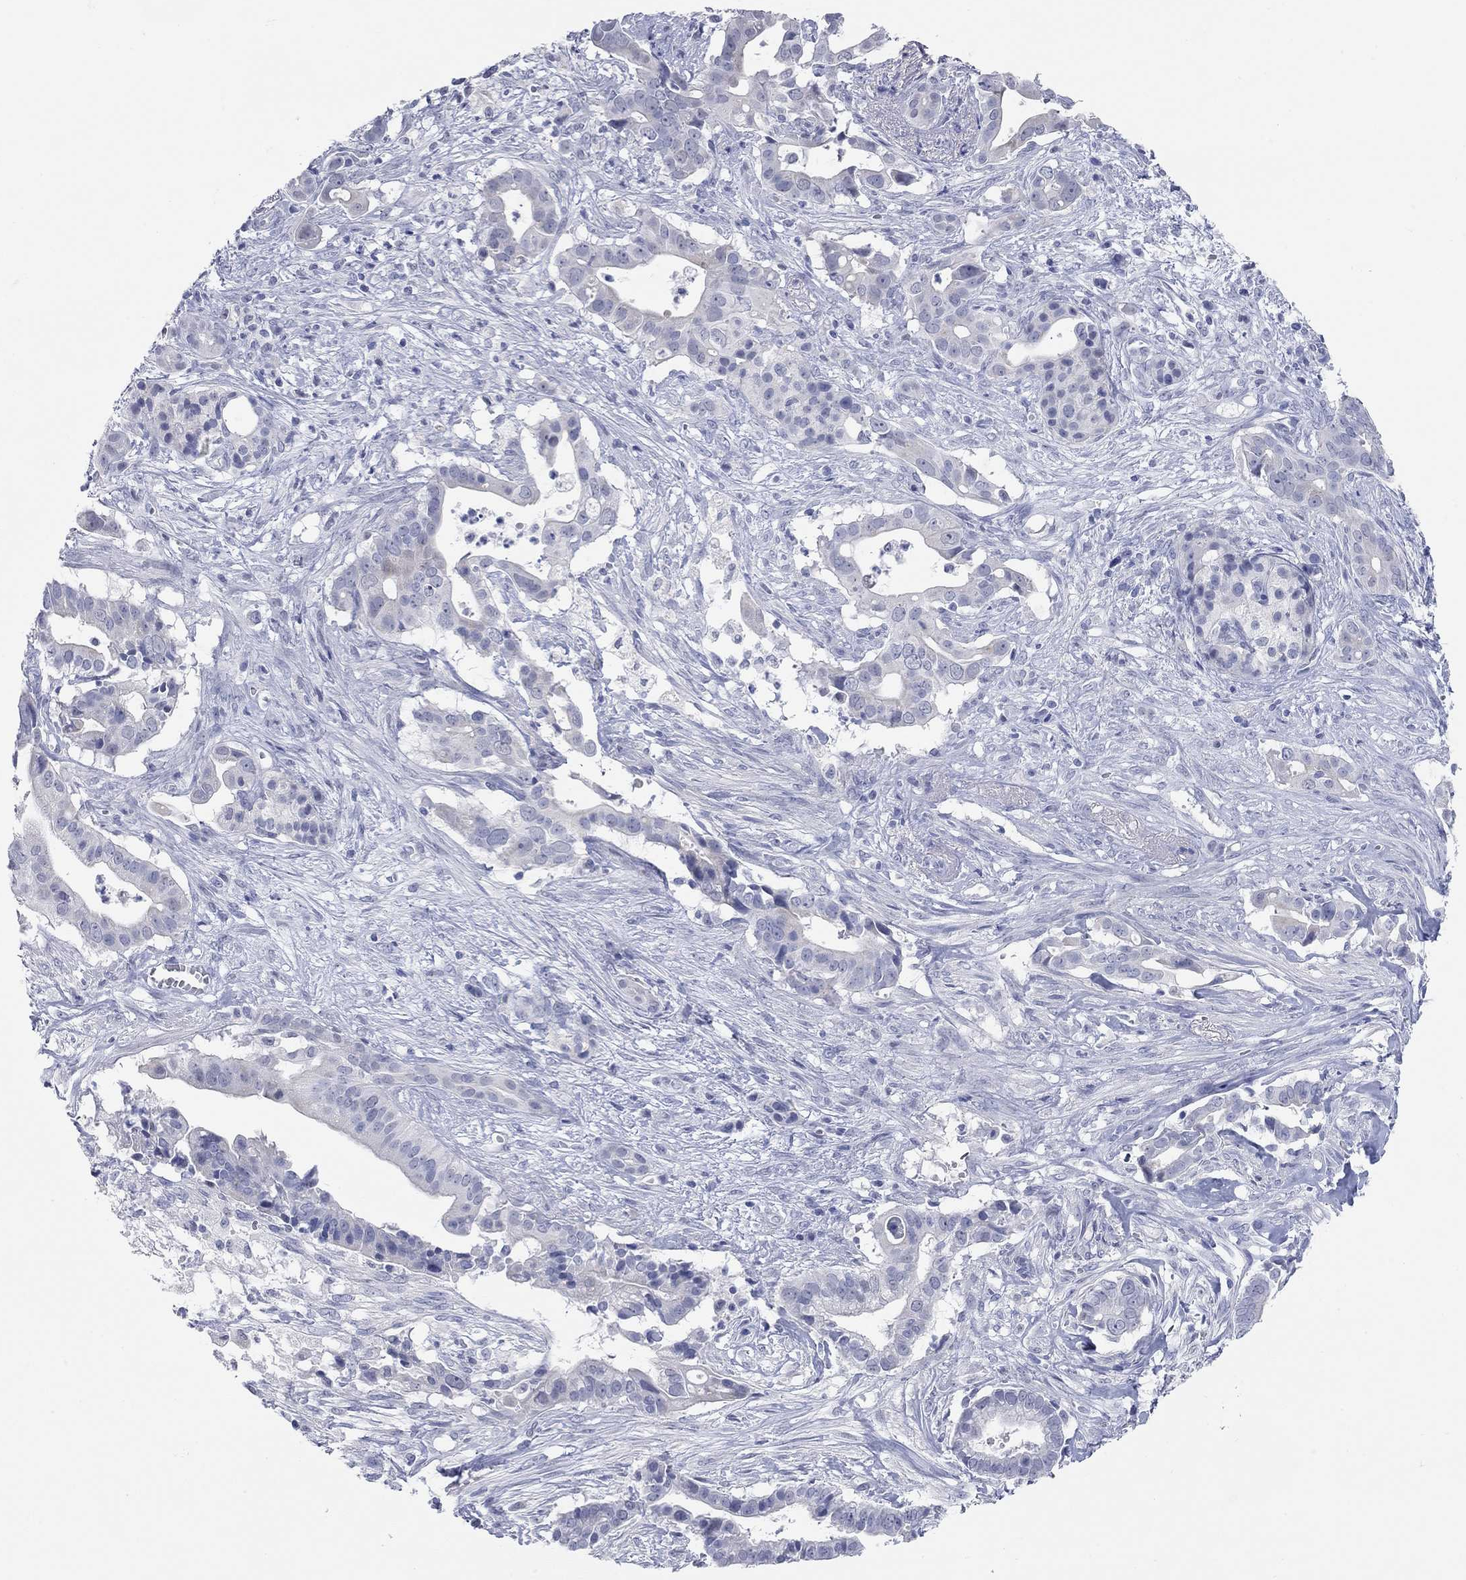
{"staining": {"intensity": "negative", "quantity": "none", "location": "none"}, "tissue": "pancreatic cancer", "cell_type": "Tumor cells", "image_type": "cancer", "snomed": [{"axis": "morphology", "description": "Adenocarcinoma, NOS"}, {"axis": "topography", "description": "Pancreas"}], "caption": "Tumor cells show no significant staining in adenocarcinoma (pancreatic).", "gene": "WASF3", "patient": {"sex": "male", "age": 61}}